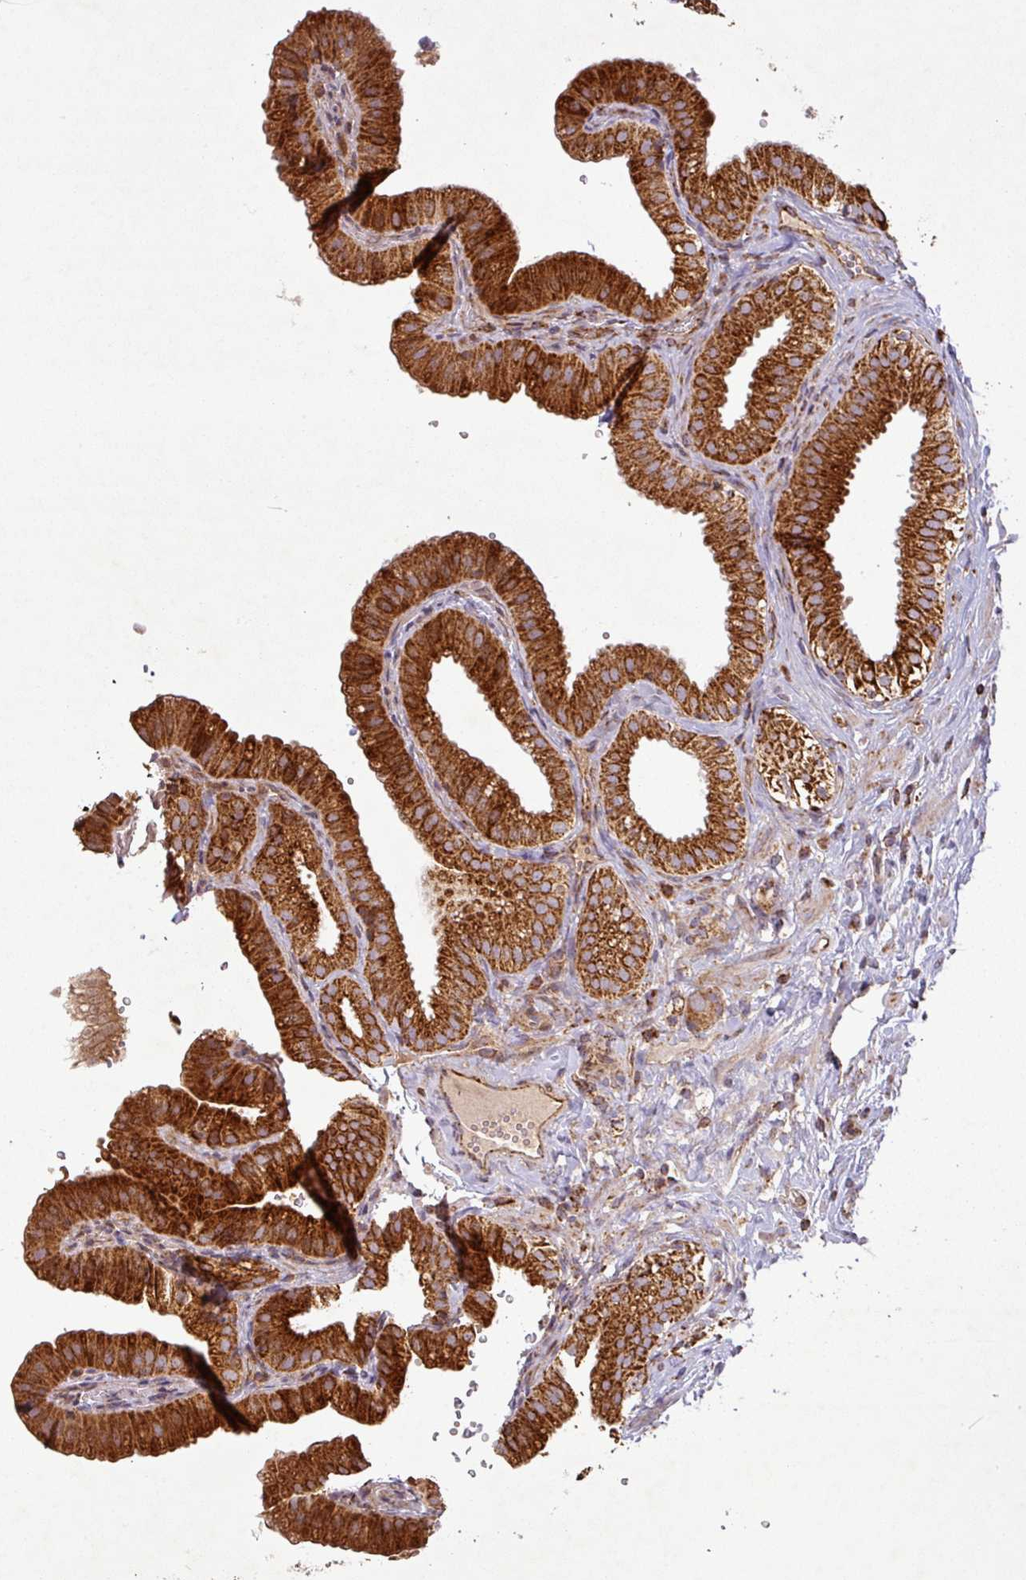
{"staining": {"intensity": "strong", "quantity": ">75%", "location": "cytoplasmic/membranous"}, "tissue": "gallbladder", "cell_type": "Glandular cells", "image_type": "normal", "snomed": [{"axis": "morphology", "description": "Normal tissue, NOS"}, {"axis": "topography", "description": "Gallbladder"}], "caption": "Immunohistochemical staining of normal human gallbladder demonstrates high levels of strong cytoplasmic/membranous expression in about >75% of glandular cells. (DAB = brown stain, brightfield microscopy at high magnification).", "gene": "GPD2", "patient": {"sex": "female", "age": 61}}